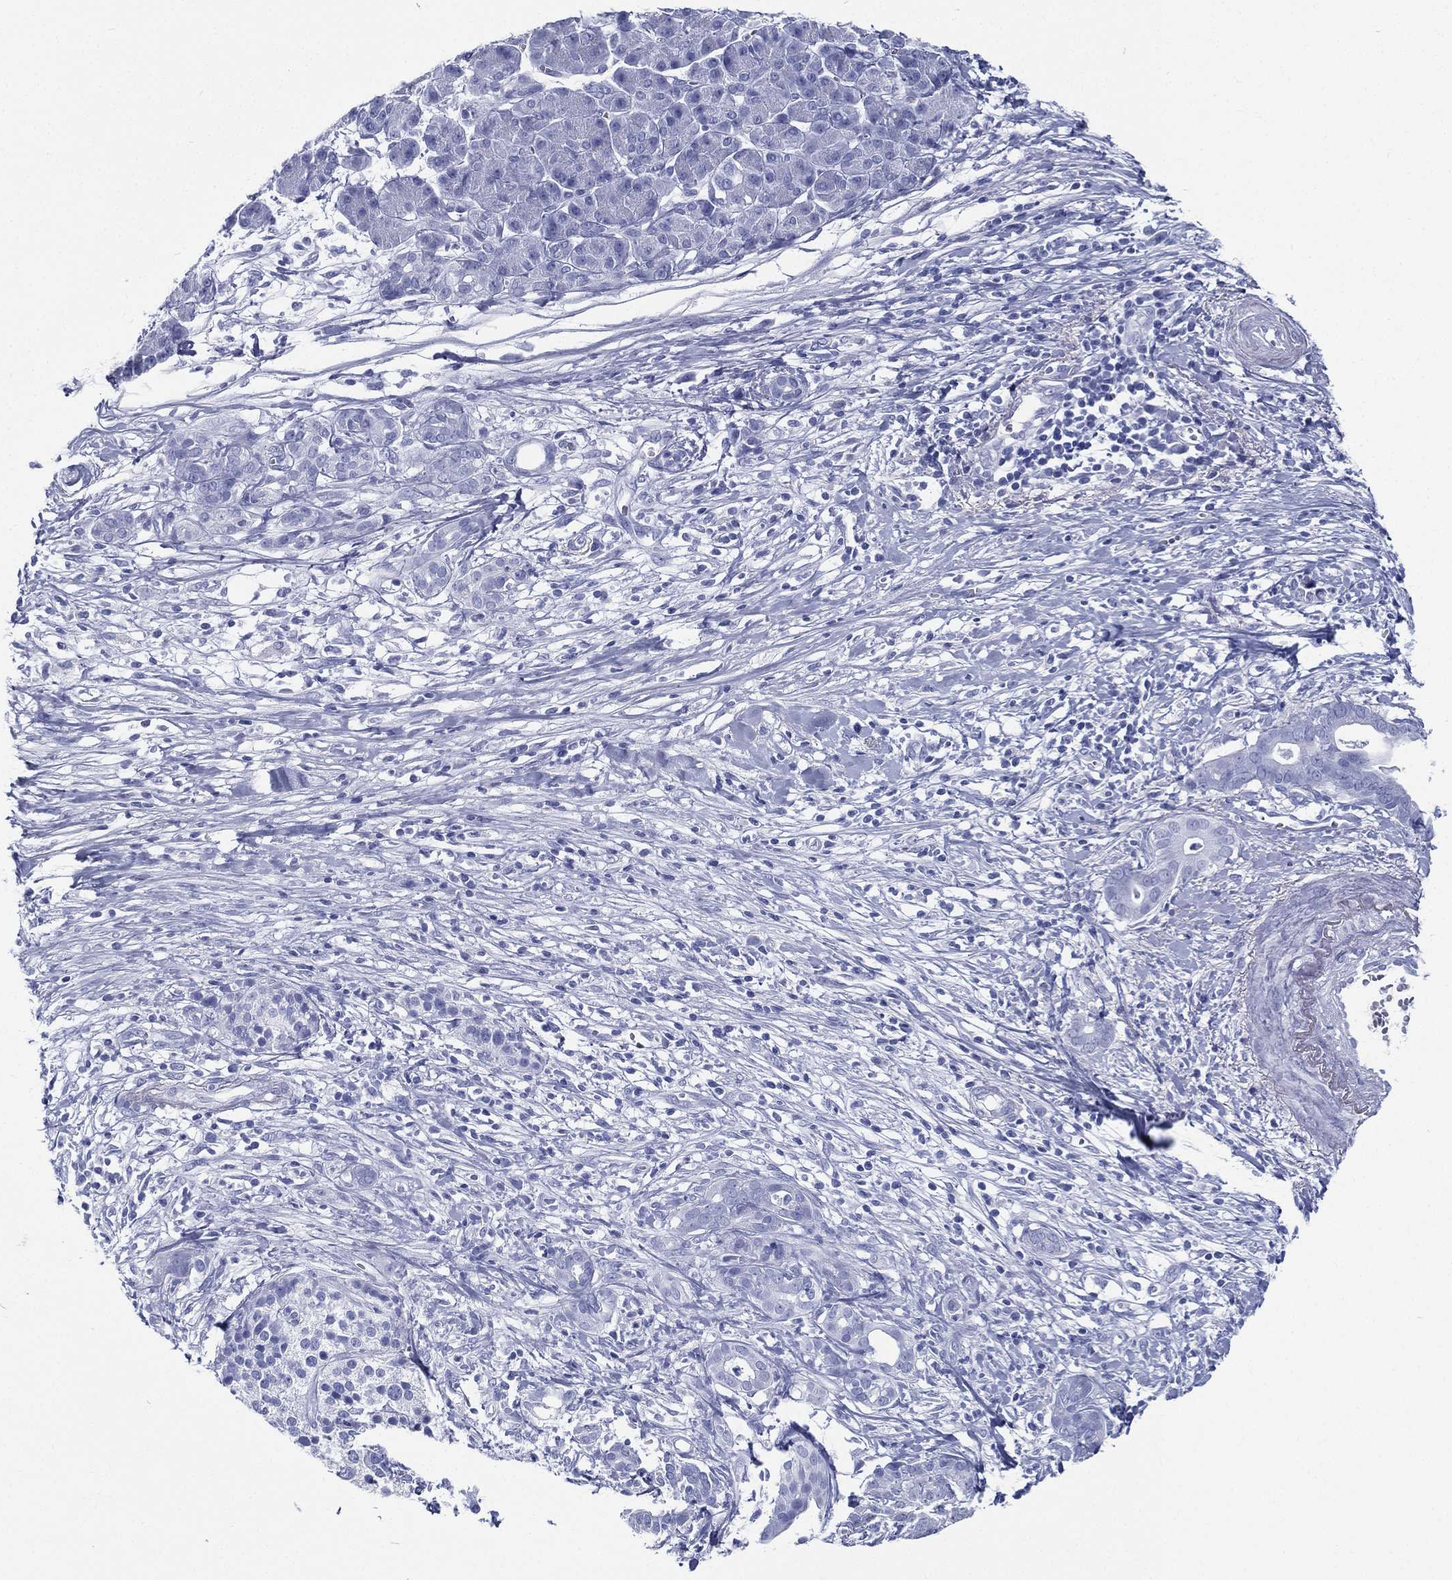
{"staining": {"intensity": "negative", "quantity": "none", "location": "none"}, "tissue": "pancreatic cancer", "cell_type": "Tumor cells", "image_type": "cancer", "snomed": [{"axis": "morphology", "description": "Adenocarcinoma, NOS"}, {"axis": "topography", "description": "Pancreas"}], "caption": "IHC of human pancreatic adenocarcinoma demonstrates no positivity in tumor cells.", "gene": "RSPH4A", "patient": {"sex": "male", "age": 61}}